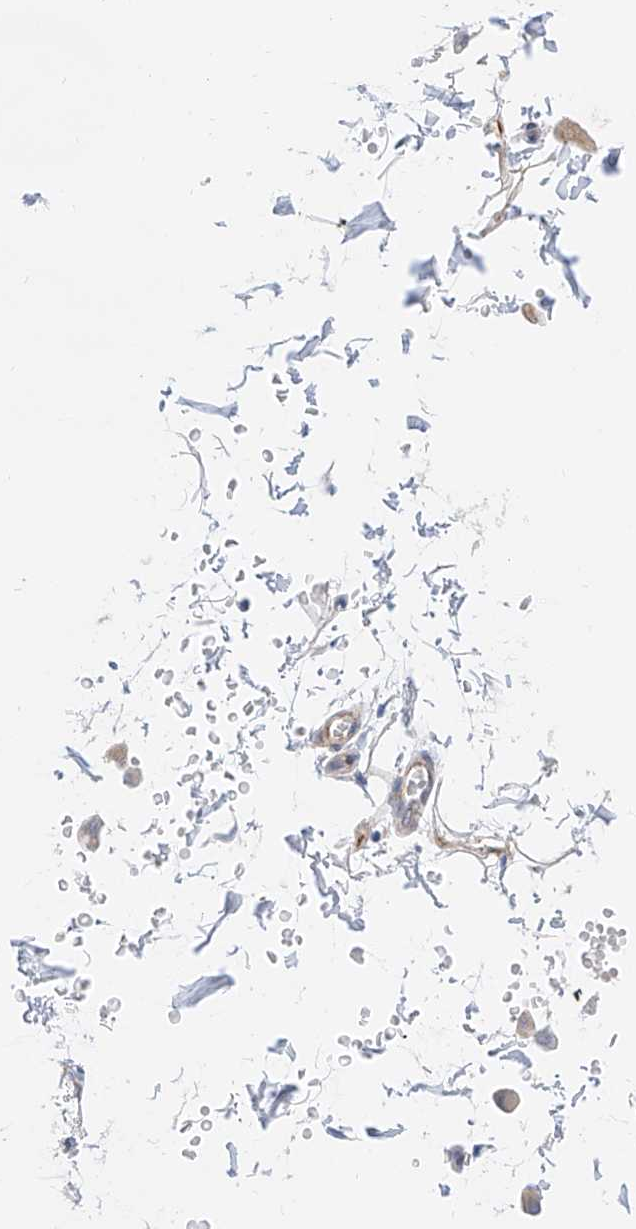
{"staining": {"intensity": "weak", "quantity": "25%-75%", "location": "cytoplasmic/membranous"}, "tissue": "bronchus", "cell_type": "Respiratory epithelial cells", "image_type": "normal", "snomed": [{"axis": "morphology", "description": "Normal tissue, NOS"}, {"axis": "morphology", "description": "Inflammation, NOS"}, {"axis": "topography", "description": "Cartilage tissue"}, {"axis": "topography", "description": "Bronchus"}, {"axis": "topography", "description": "Lung"}], "caption": "A brown stain highlights weak cytoplasmic/membranous staining of a protein in respiratory epithelial cells of benign human bronchus.", "gene": "SBSPON", "patient": {"sex": "female", "age": 64}}